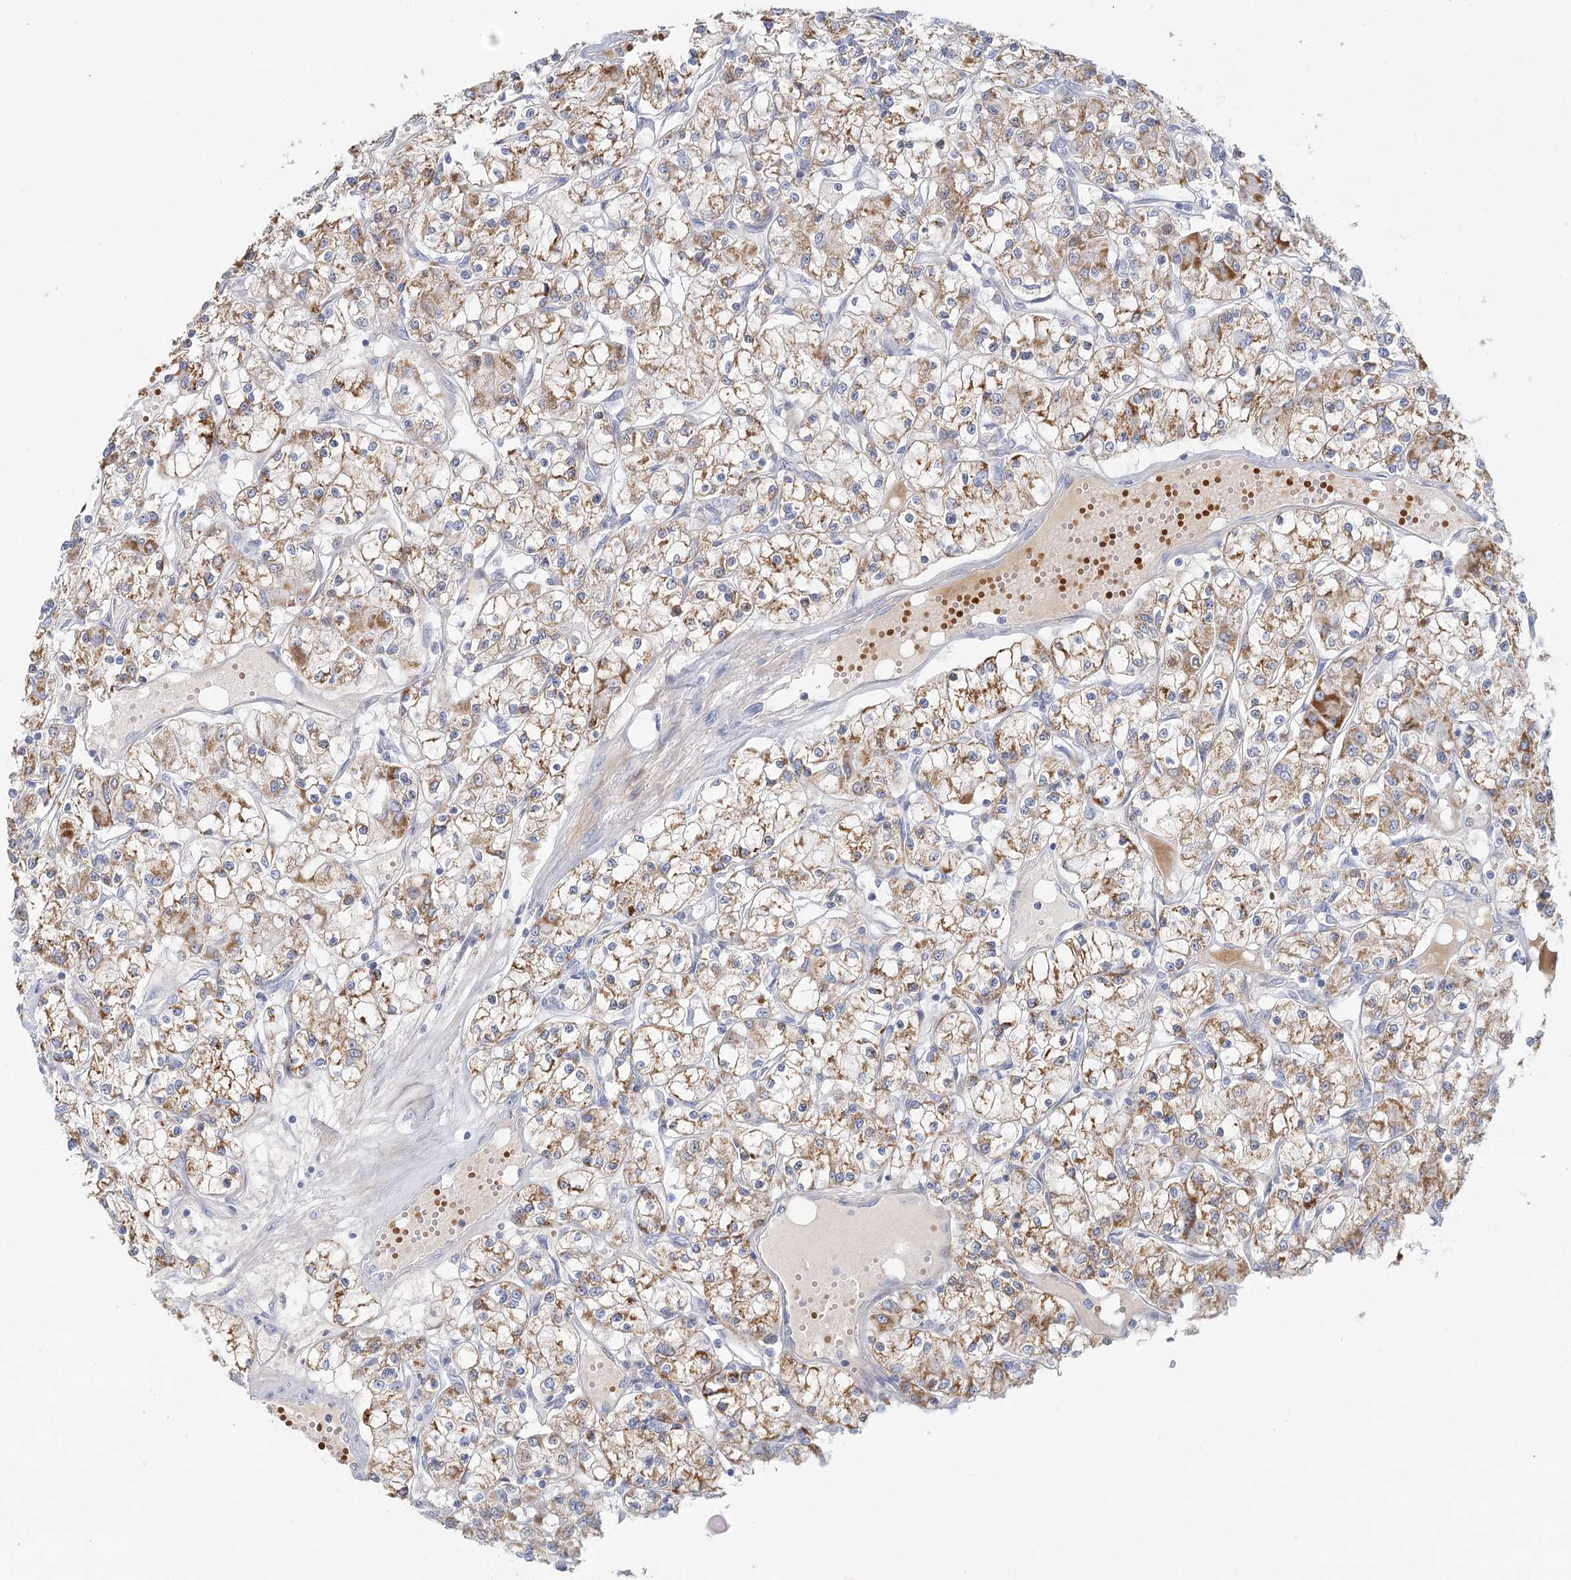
{"staining": {"intensity": "moderate", "quantity": ">75%", "location": "cytoplasmic/membranous"}, "tissue": "renal cancer", "cell_type": "Tumor cells", "image_type": "cancer", "snomed": [{"axis": "morphology", "description": "Adenocarcinoma, NOS"}, {"axis": "topography", "description": "Kidney"}], "caption": "Immunohistochemical staining of human renal cancer (adenocarcinoma) reveals moderate cytoplasmic/membranous protein expression in approximately >75% of tumor cells.", "gene": "DMGDH", "patient": {"sex": "female", "age": 59}}